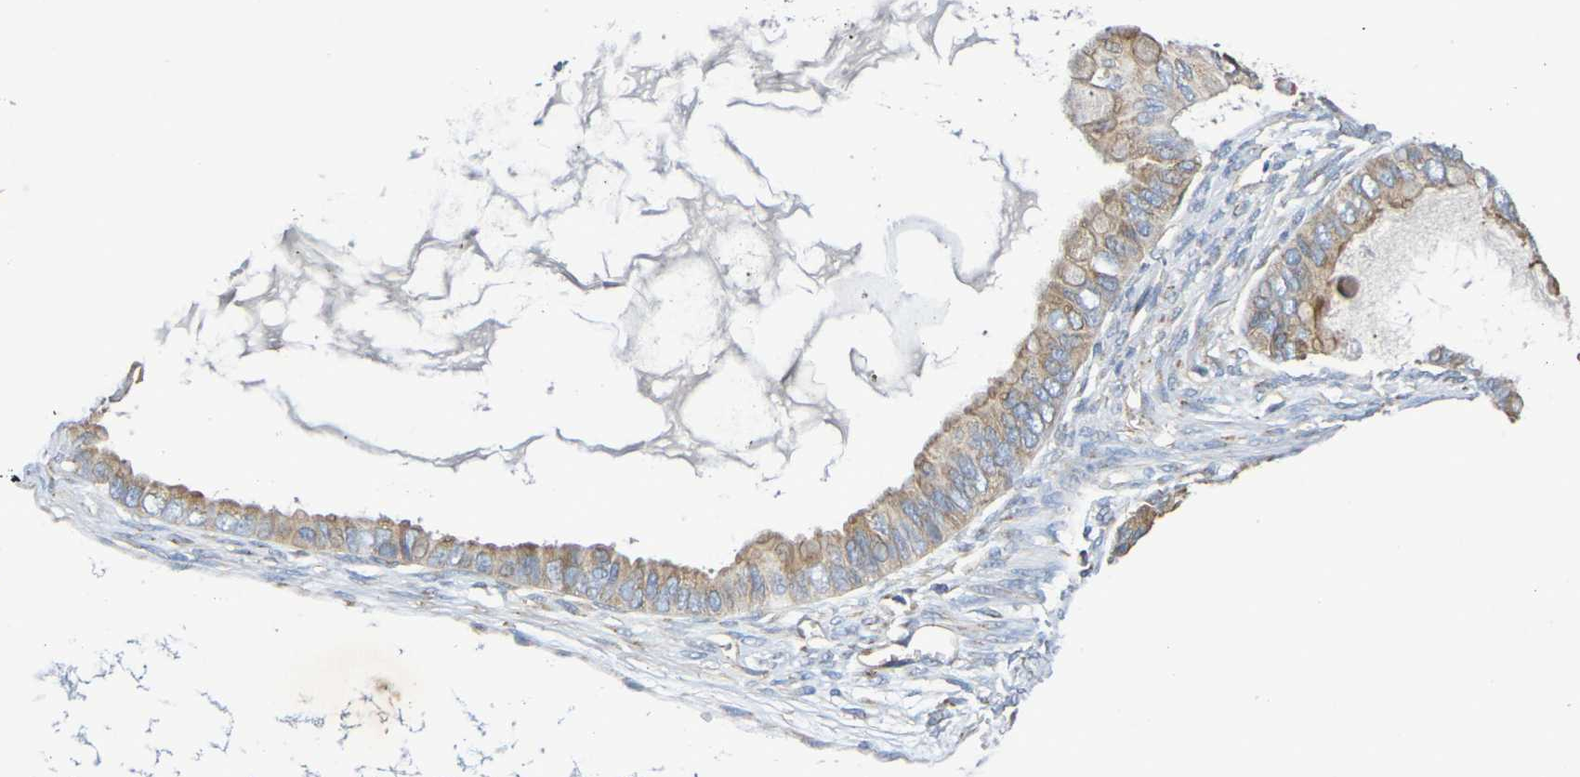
{"staining": {"intensity": "moderate", "quantity": ">75%", "location": "cytoplasmic/membranous"}, "tissue": "ovarian cancer", "cell_type": "Tumor cells", "image_type": "cancer", "snomed": [{"axis": "morphology", "description": "Cystadenocarcinoma, mucinous, NOS"}, {"axis": "topography", "description": "Ovary"}], "caption": "Tumor cells show medium levels of moderate cytoplasmic/membranous positivity in about >75% of cells in mucinous cystadenocarcinoma (ovarian).", "gene": "DCP2", "patient": {"sex": "female", "age": 80}}